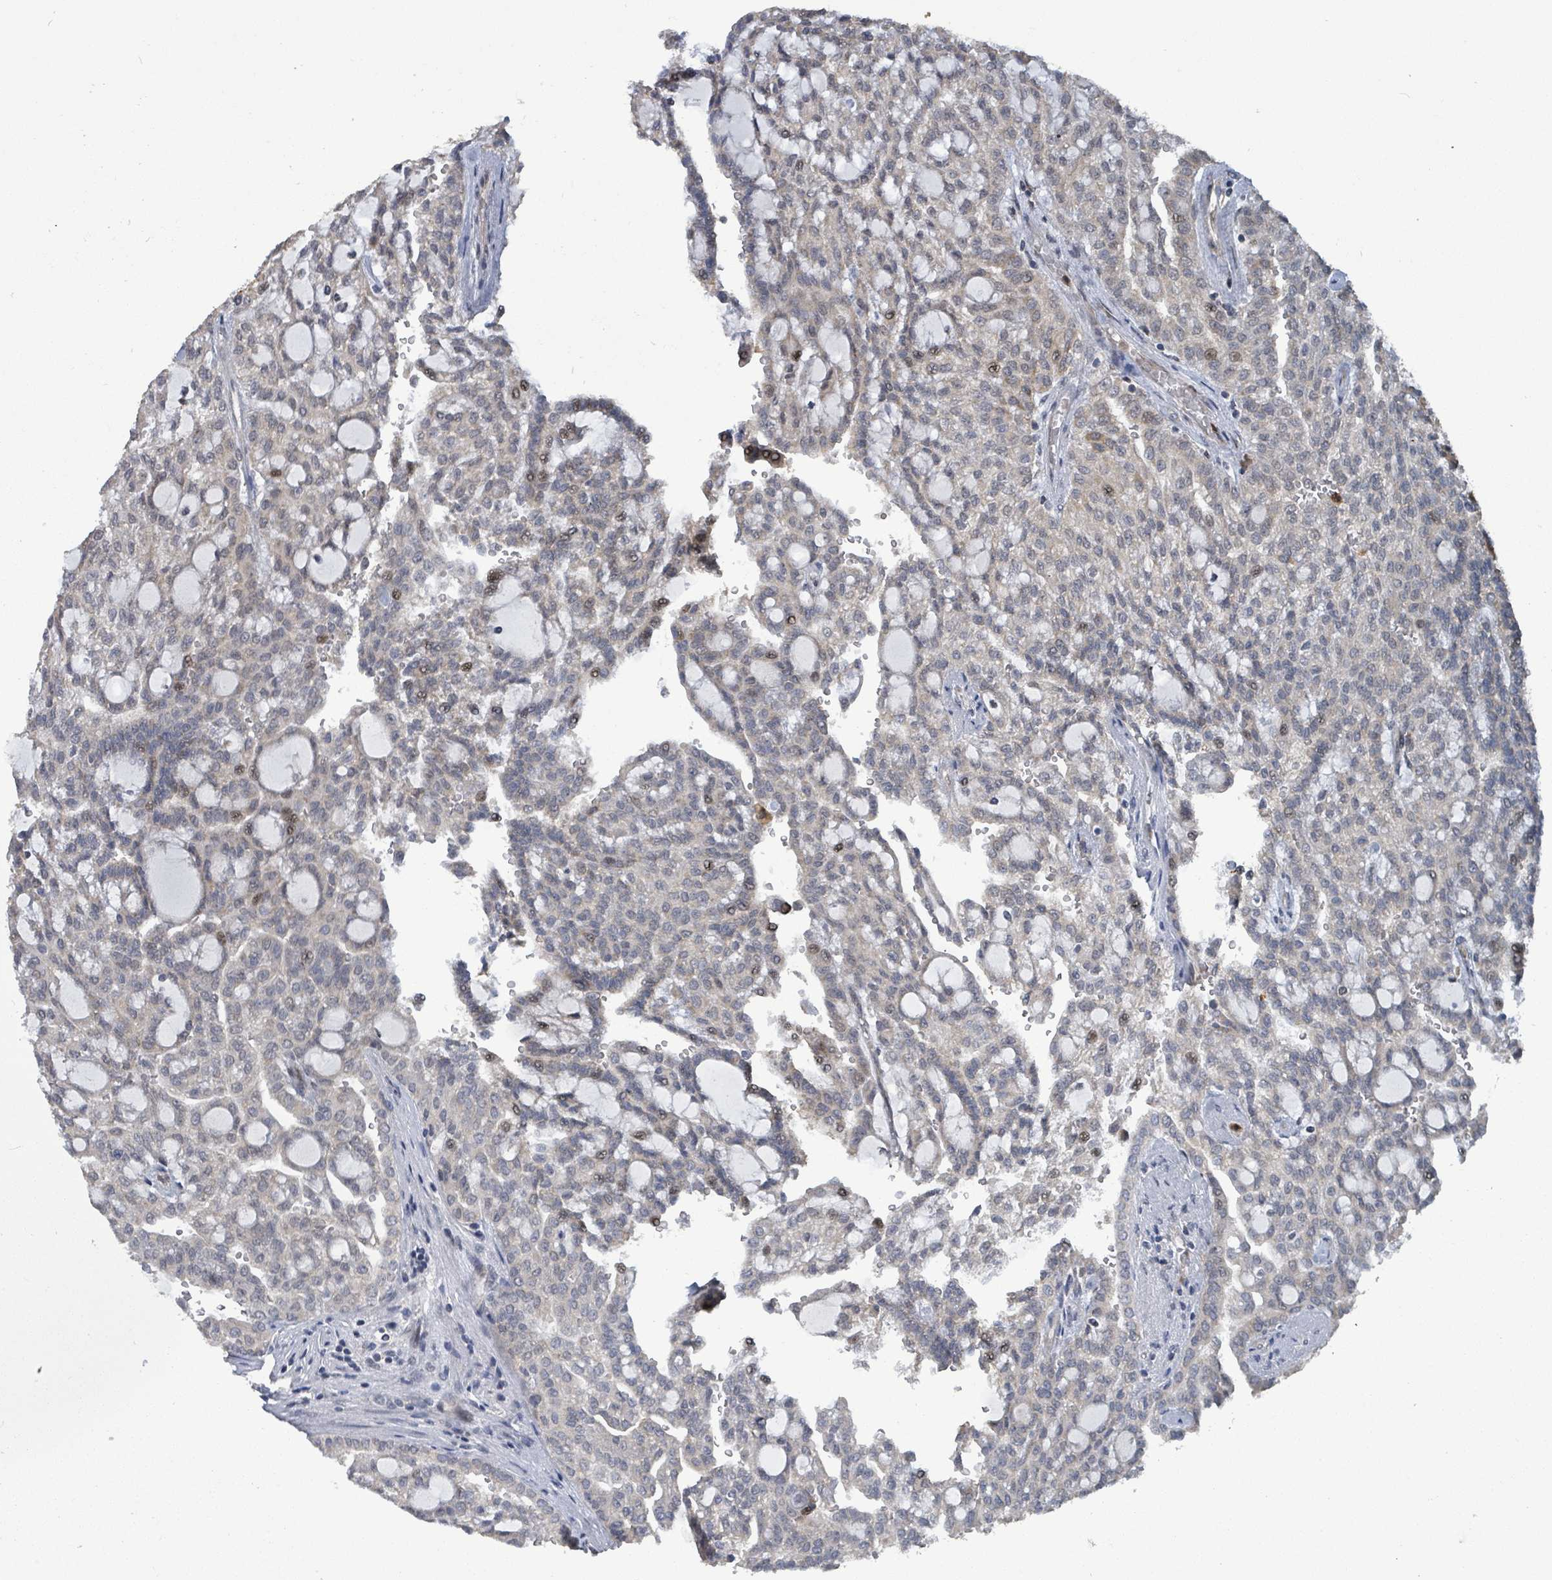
{"staining": {"intensity": "moderate", "quantity": "25%-75%", "location": "cytoplasmic/membranous,nuclear"}, "tissue": "renal cancer", "cell_type": "Tumor cells", "image_type": "cancer", "snomed": [{"axis": "morphology", "description": "Adenocarcinoma, NOS"}, {"axis": "topography", "description": "Kidney"}], "caption": "Renal adenocarcinoma was stained to show a protein in brown. There is medium levels of moderate cytoplasmic/membranous and nuclear expression in approximately 25%-75% of tumor cells.", "gene": "COQ6", "patient": {"sex": "male", "age": 63}}